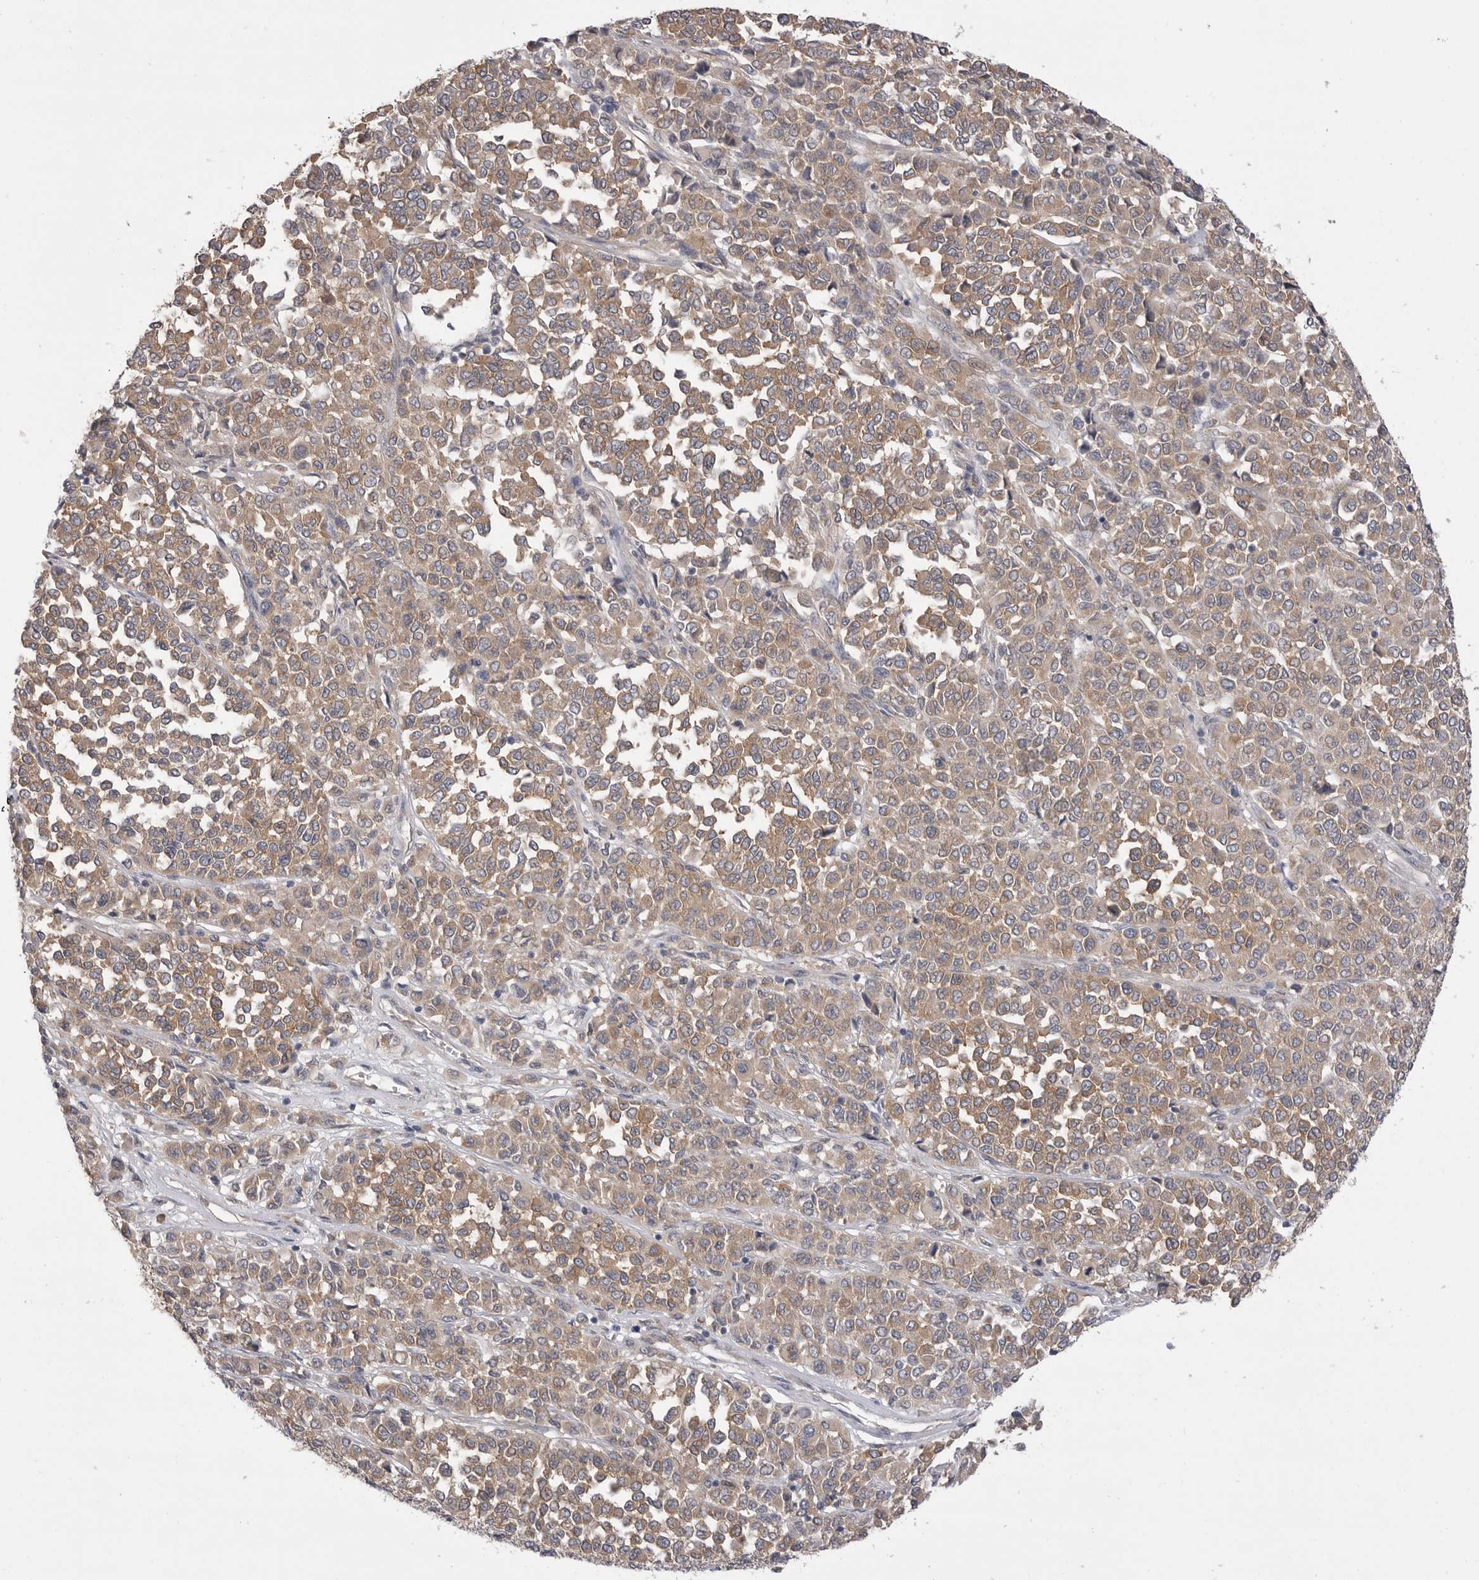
{"staining": {"intensity": "moderate", "quantity": ">75%", "location": "cytoplasmic/membranous"}, "tissue": "melanoma", "cell_type": "Tumor cells", "image_type": "cancer", "snomed": [{"axis": "morphology", "description": "Malignant melanoma, Metastatic site"}, {"axis": "topography", "description": "Pancreas"}], "caption": "IHC photomicrograph of neoplastic tissue: human melanoma stained using immunohistochemistry shows medium levels of moderate protein expression localized specifically in the cytoplasmic/membranous of tumor cells, appearing as a cytoplasmic/membranous brown color.", "gene": "VAC14", "patient": {"sex": "female", "age": 30}}